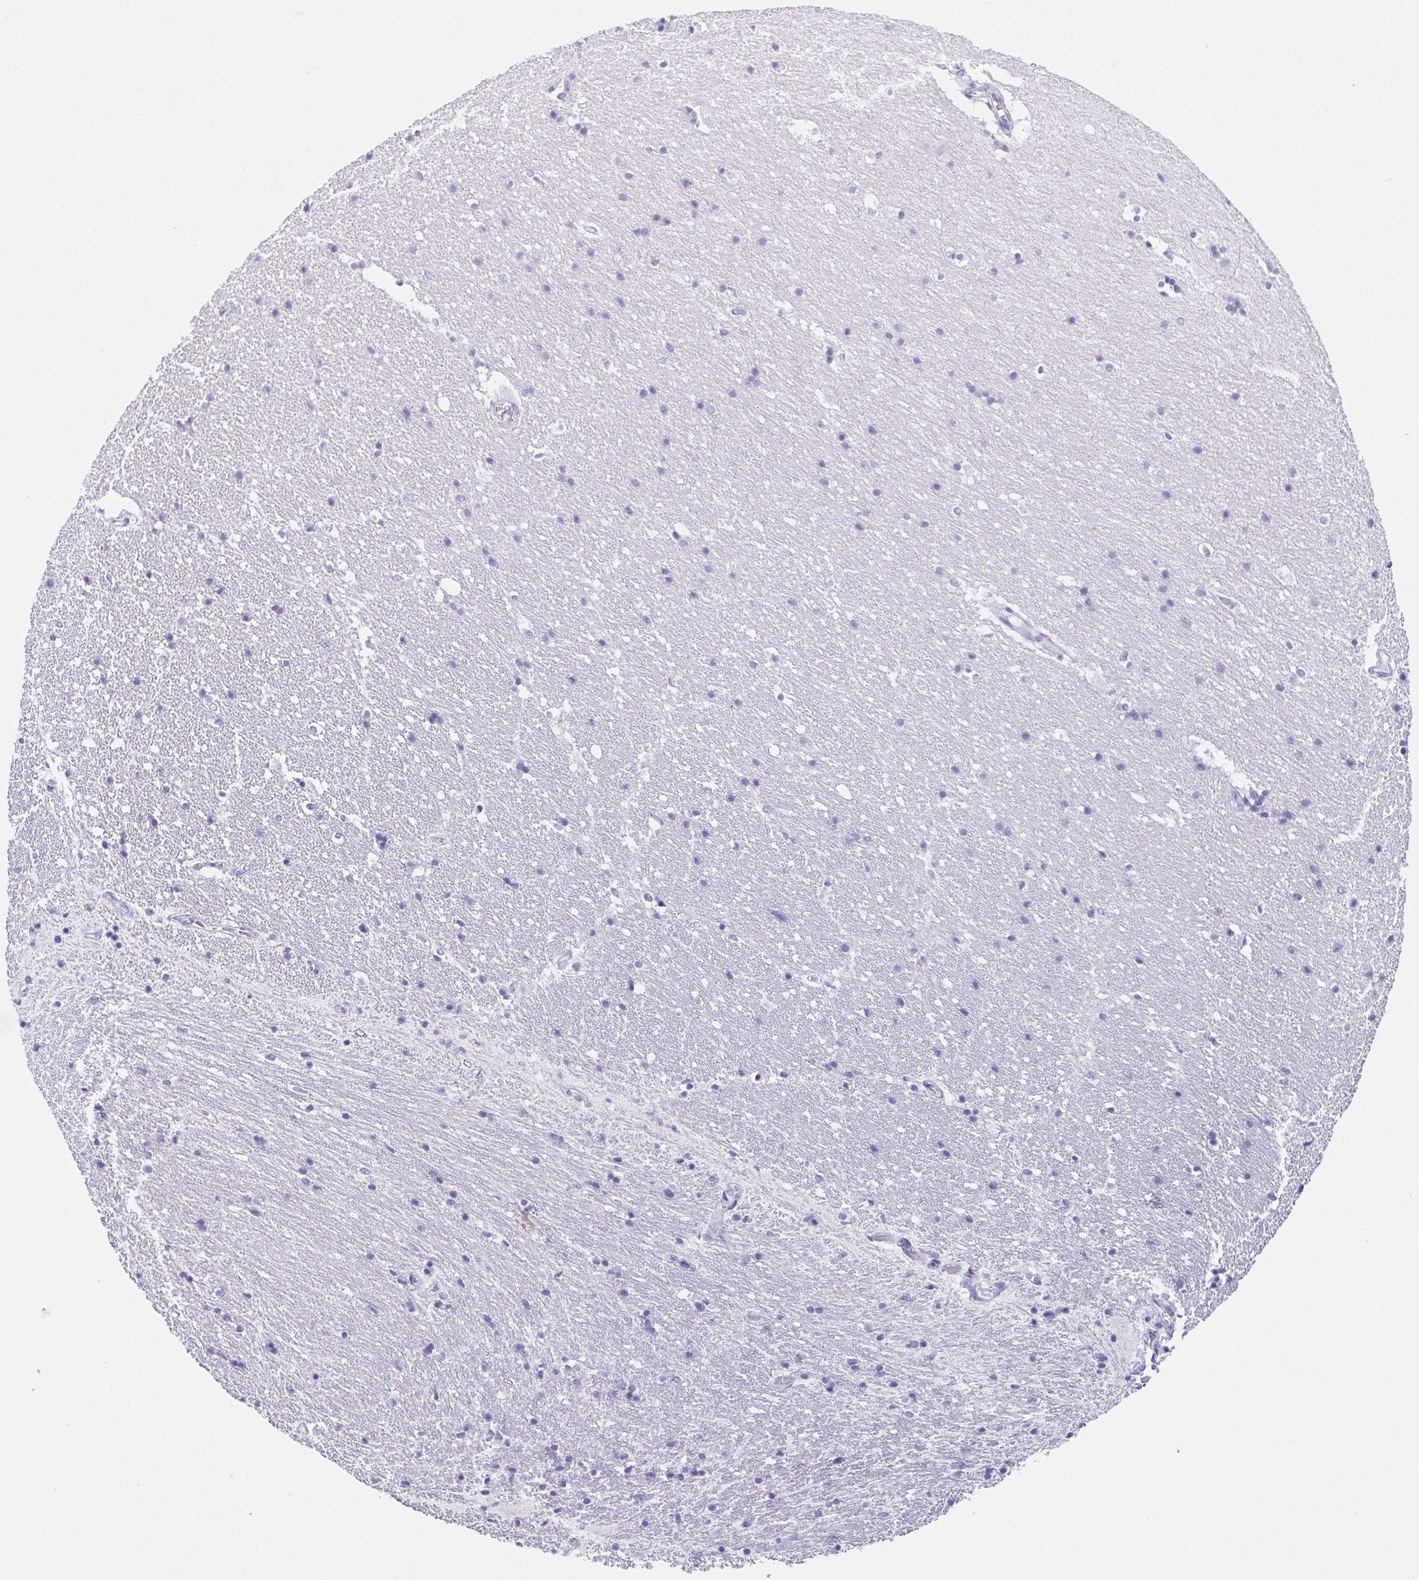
{"staining": {"intensity": "negative", "quantity": "none", "location": "none"}, "tissue": "hippocampus", "cell_type": "Glial cells", "image_type": "normal", "snomed": [{"axis": "morphology", "description": "Normal tissue, NOS"}, {"axis": "topography", "description": "Hippocampus"}], "caption": "Immunohistochemistry image of unremarkable hippocampus: human hippocampus stained with DAB (3,3'-diaminobenzidine) exhibits no significant protein staining in glial cells.", "gene": "KMT2E", "patient": {"sex": "male", "age": 63}}